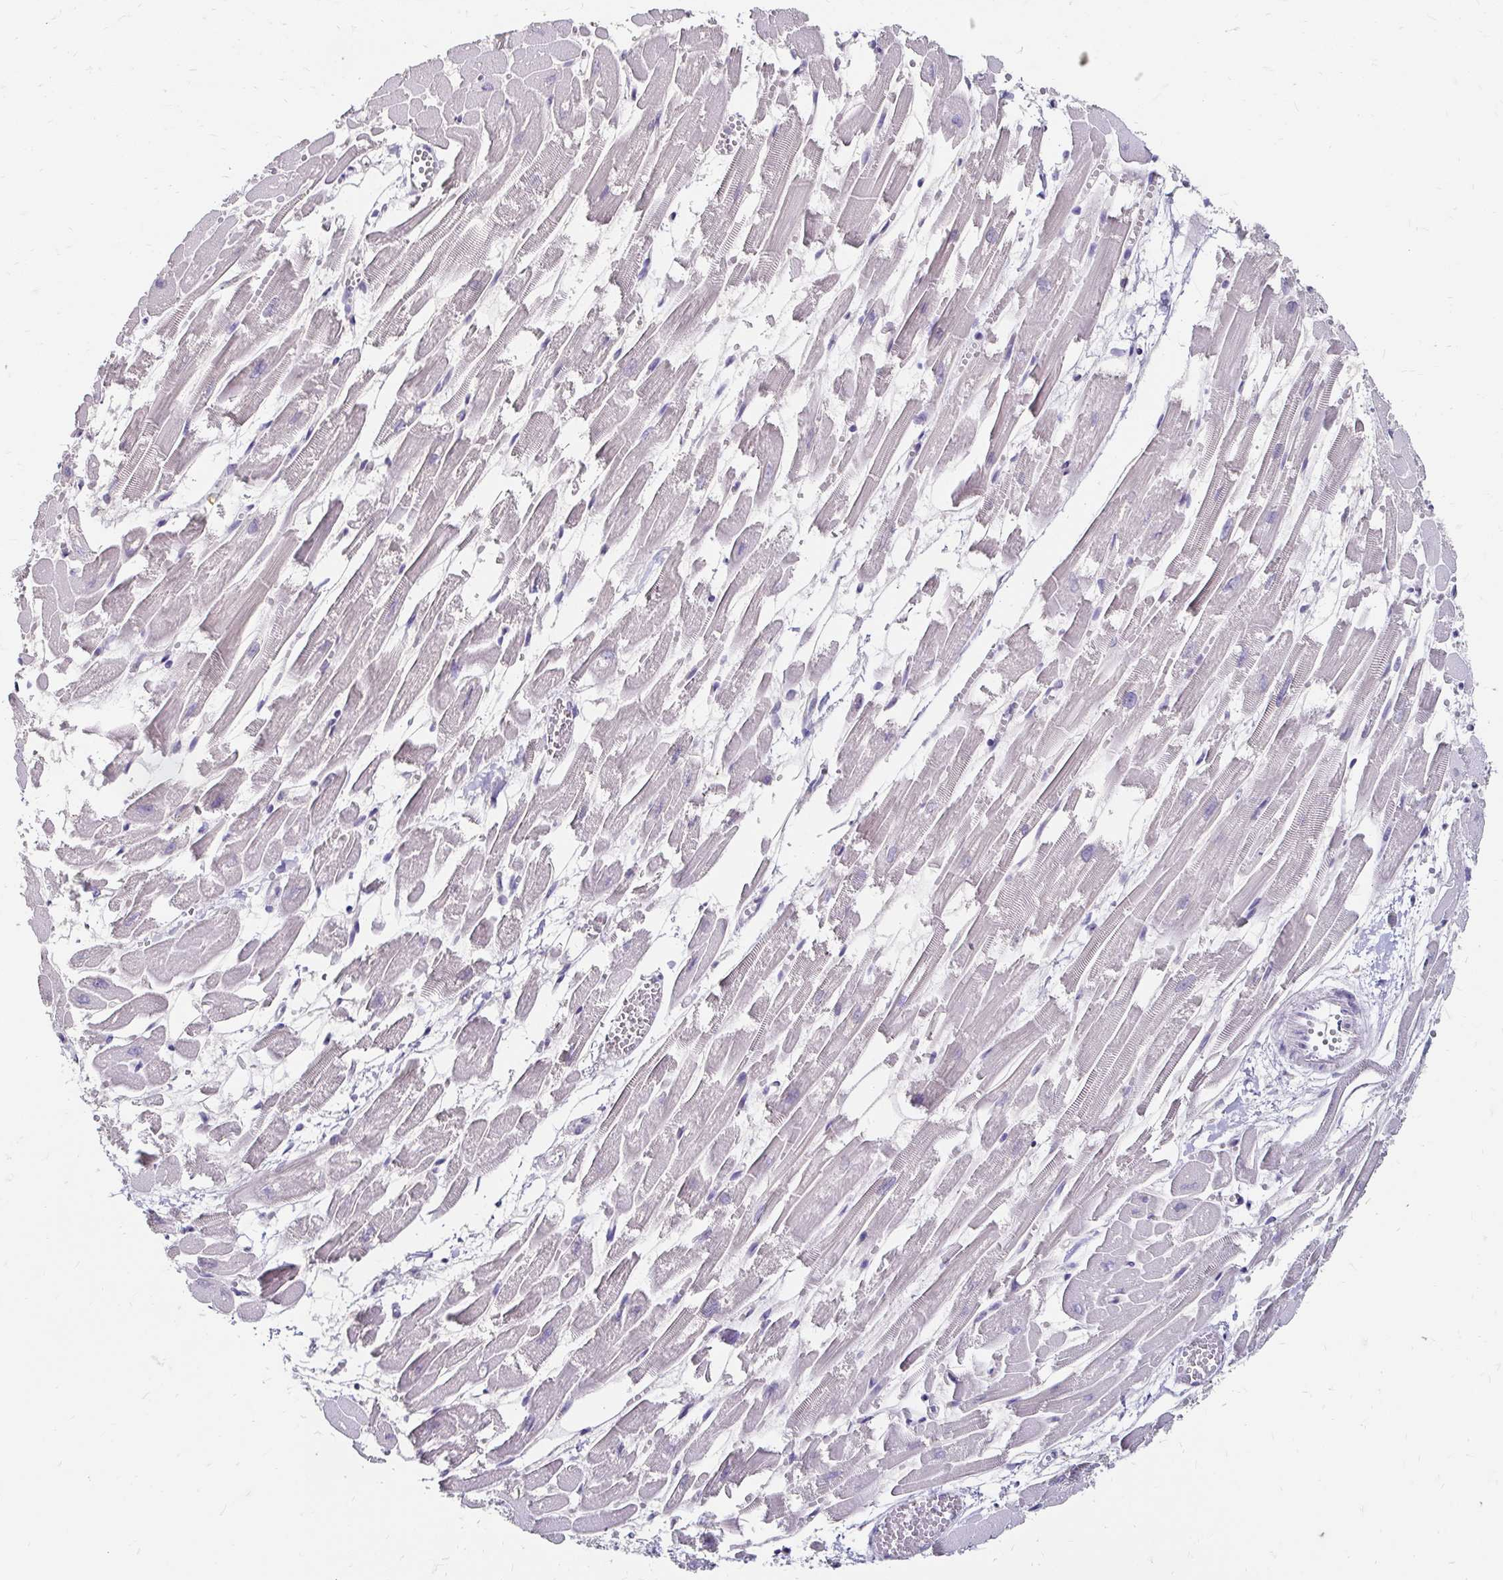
{"staining": {"intensity": "negative", "quantity": "none", "location": "none"}, "tissue": "heart muscle", "cell_type": "Cardiomyocytes", "image_type": "normal", "snomed": [{"axis": "morphology", "description": "Normal tissue, NOS"}, {"axis": "topography", "description": "Heart"}], "caption": "Immunohistochemistry image of unremarkable heart muscle: human heart muscle stained with DAB (3,3'-diaminobenzidine) demonstrates no significant protein staining in cardiomyocytes.", "gene": "SCG3", "patient": {"sex": "female", "age": 52}}